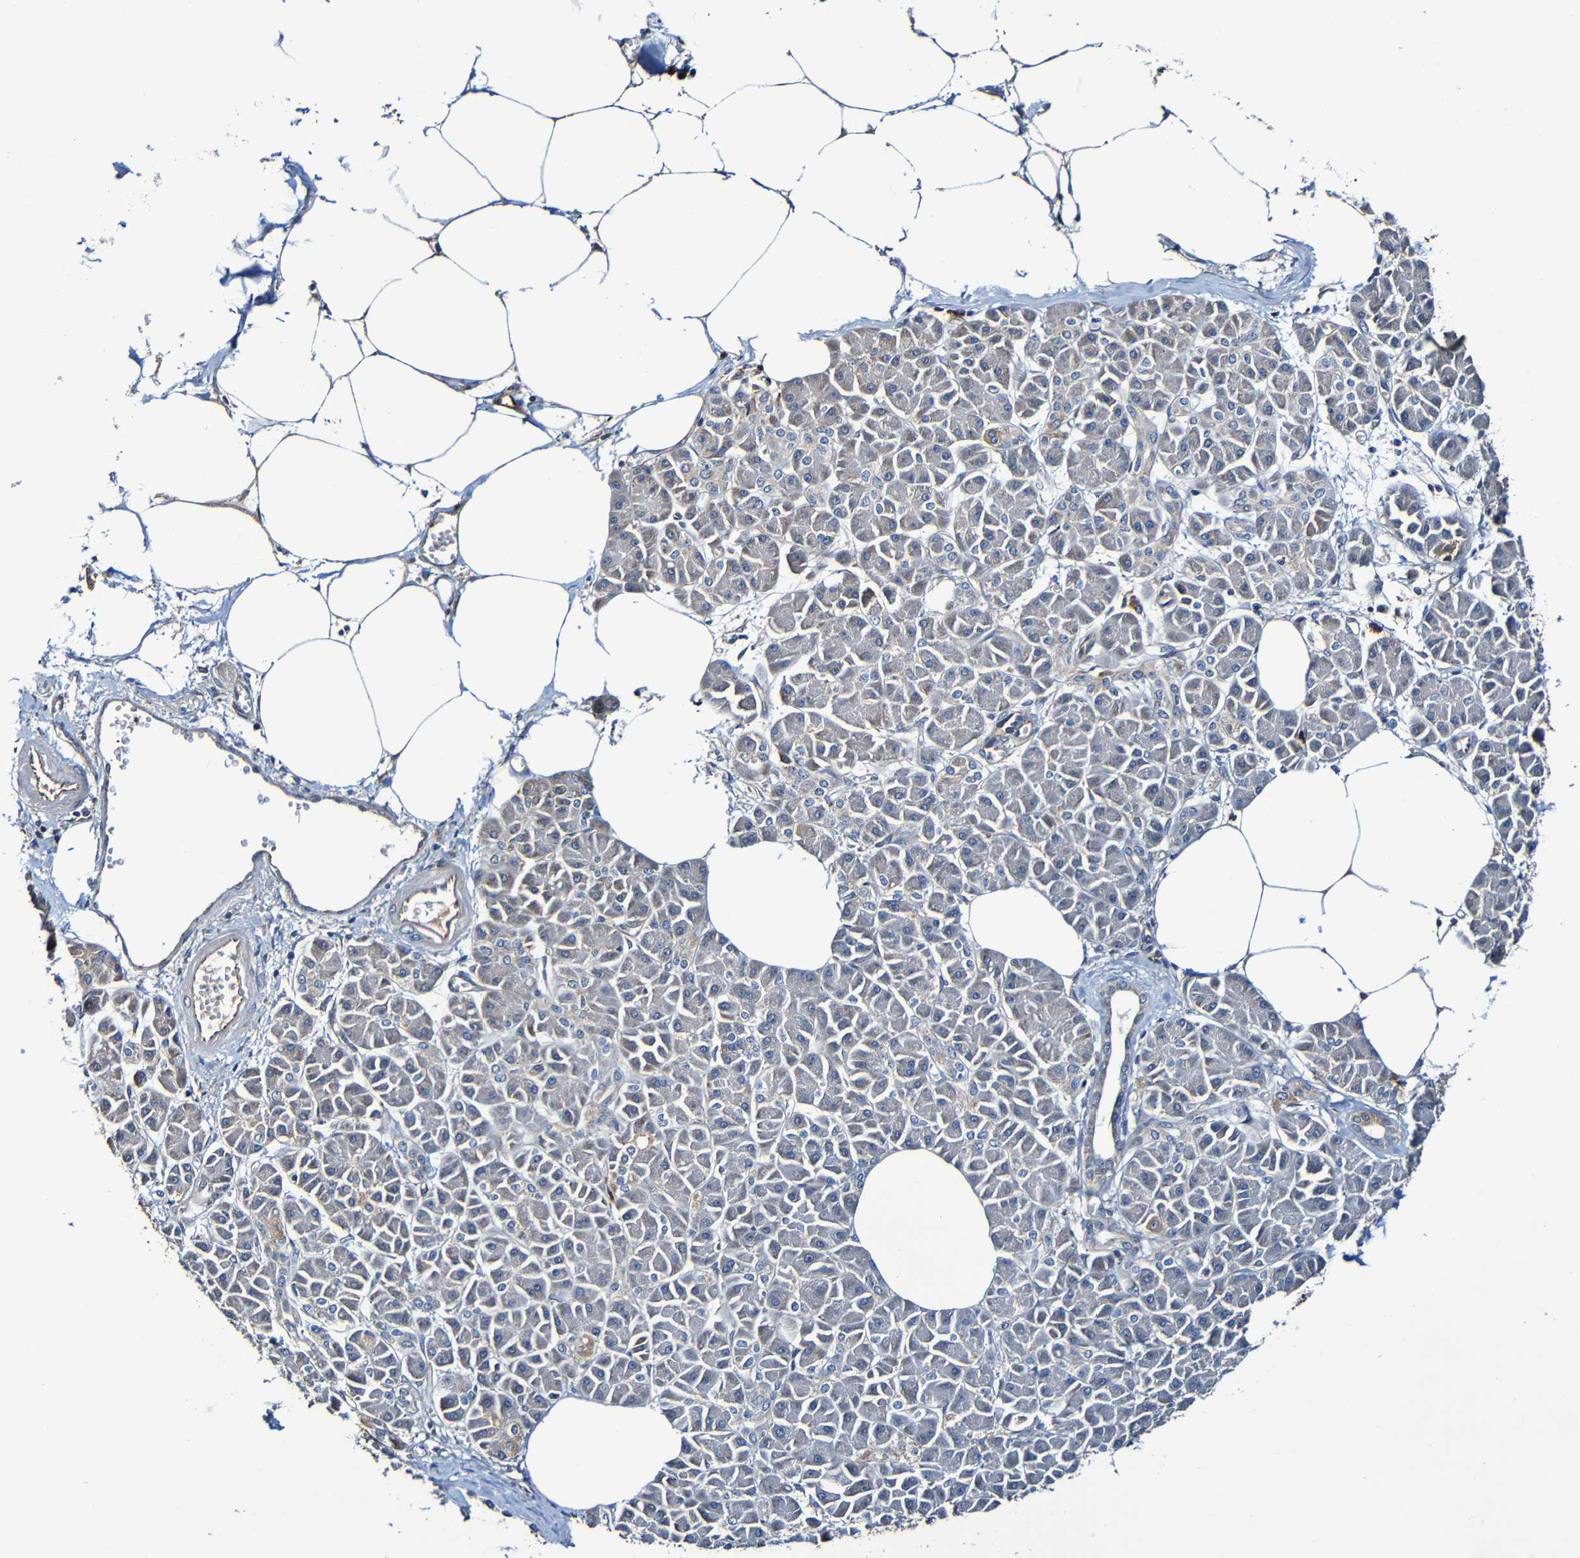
{"staining": {"intensity": "weak", "quantity": "25%-75%", "location": "cytoplasmic/membranous"}, "tissue": "pancreatic cancer", "cell_type": "Tumor cells", "image_type": "cancer", "snomed": [{"axis": "morphology", "description": "Adenocarcinoma, NOS"}, {"axis": "topography", "description": "Pancreas"}], "caption": "Immunohistochemistry (IHC) image of neoplastic tissue: pancreatic adenocarcinoma stained using immunohistochemistry (IHC) displays low levels of weak protein expression localized specifically in the cytoplasmic/membranous of tumor cells, appearing as a cytoplasmic/membranous brown color.", "gene": "ADAM15", "patient": {"sex": "female", "age": 70}}